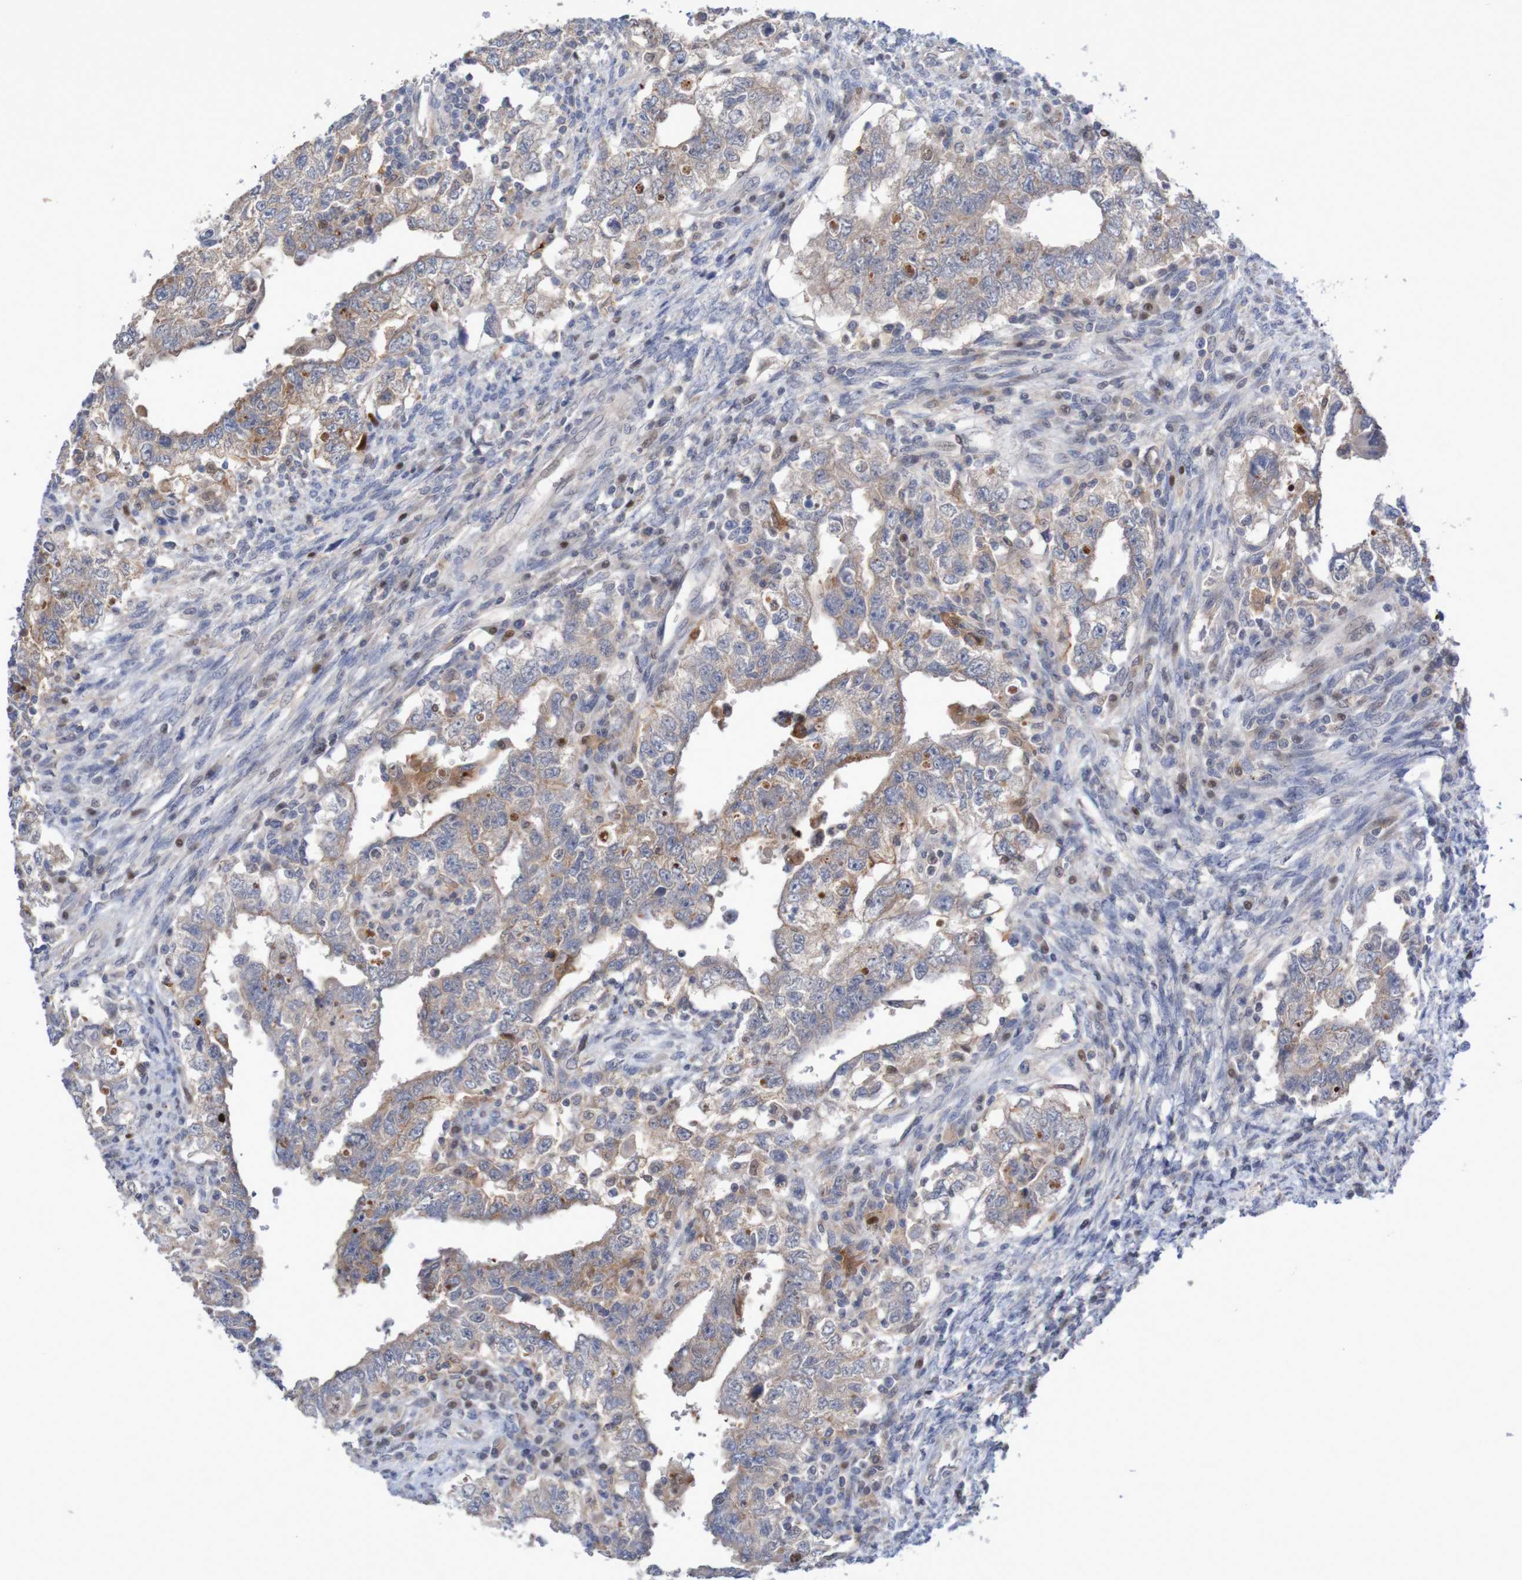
{"staining": {"intensity": "weak", "quantity": "<25%", "location": "cytoplasmic/membranous"}, "tissue": "testis cancer", "cell_type": "Tumor cells", "image_type": "cancer", "snomed": [{"axis": "morphology", "description": "Carcinoma, Embryonal, NOS"}, {"axis": "topography", "description": "Testis"}], "caption": "Embryonal carcinoma (testis) stained for a protein using IHC shows no expression tumor cells.", "gene": "FBP2", "patient": {"sex": "male", "age": 26}}